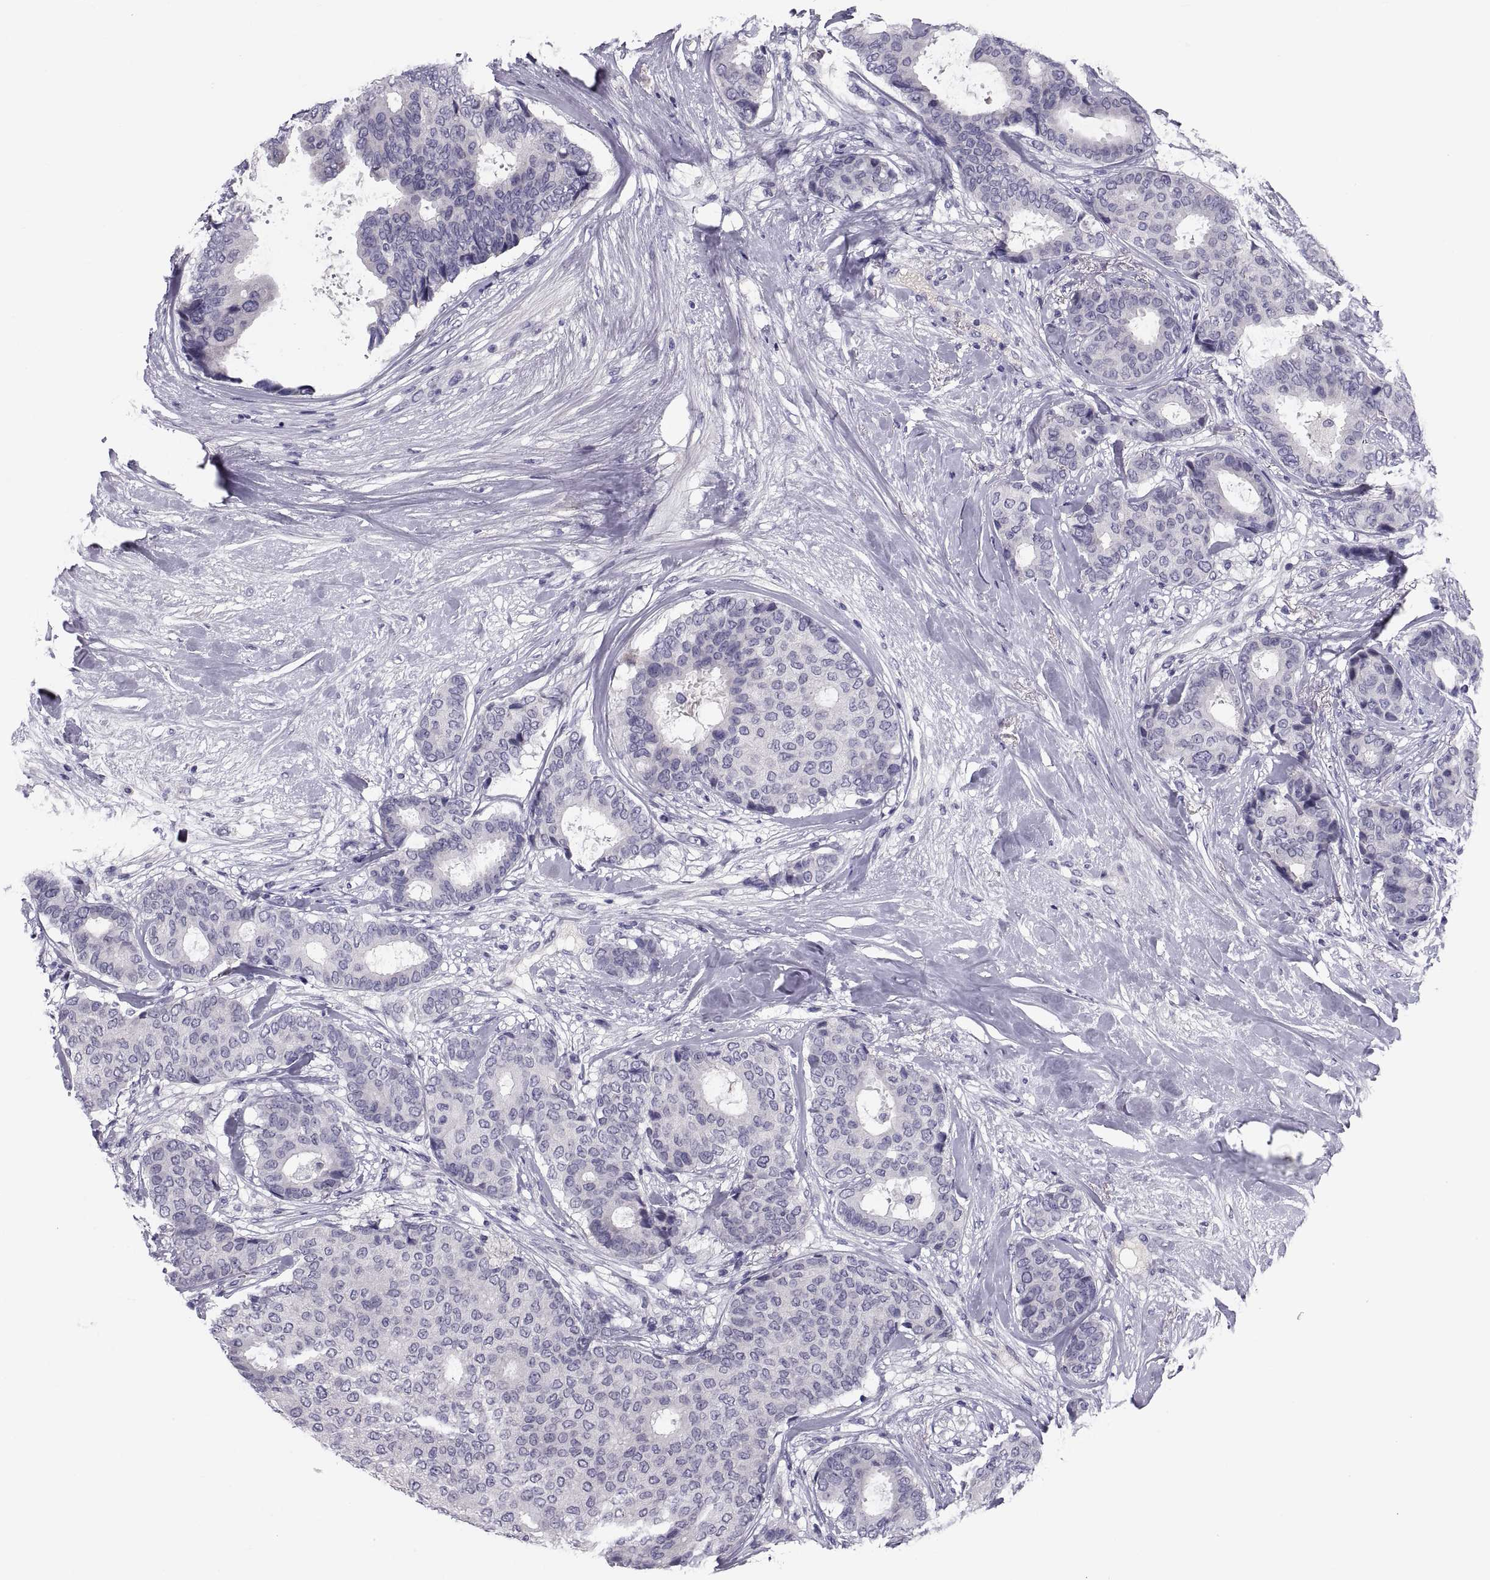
{"staining": {"intensity": "negative", "quantity": "none", "location": "none"}, "tissue": "breast cancer", "cell_type": "Tumor cells", "image_type": "cancer", "snomed": [{"axis": "morphology", "description": "Duct carcinoma"}, {"axis": "topography", "description": "Breast"}], "caption": "Immunohistochemistry (IHC) photomicrograph of neoplastic tissue: breast infiltrating ductal carcinoma stained with DAB (3,3'-diaminobenzidine) demonstrates no significant protein expression in tumor cells.", "gene": "PDZRN4", "patient": {"sex": "female", "age": 75}}